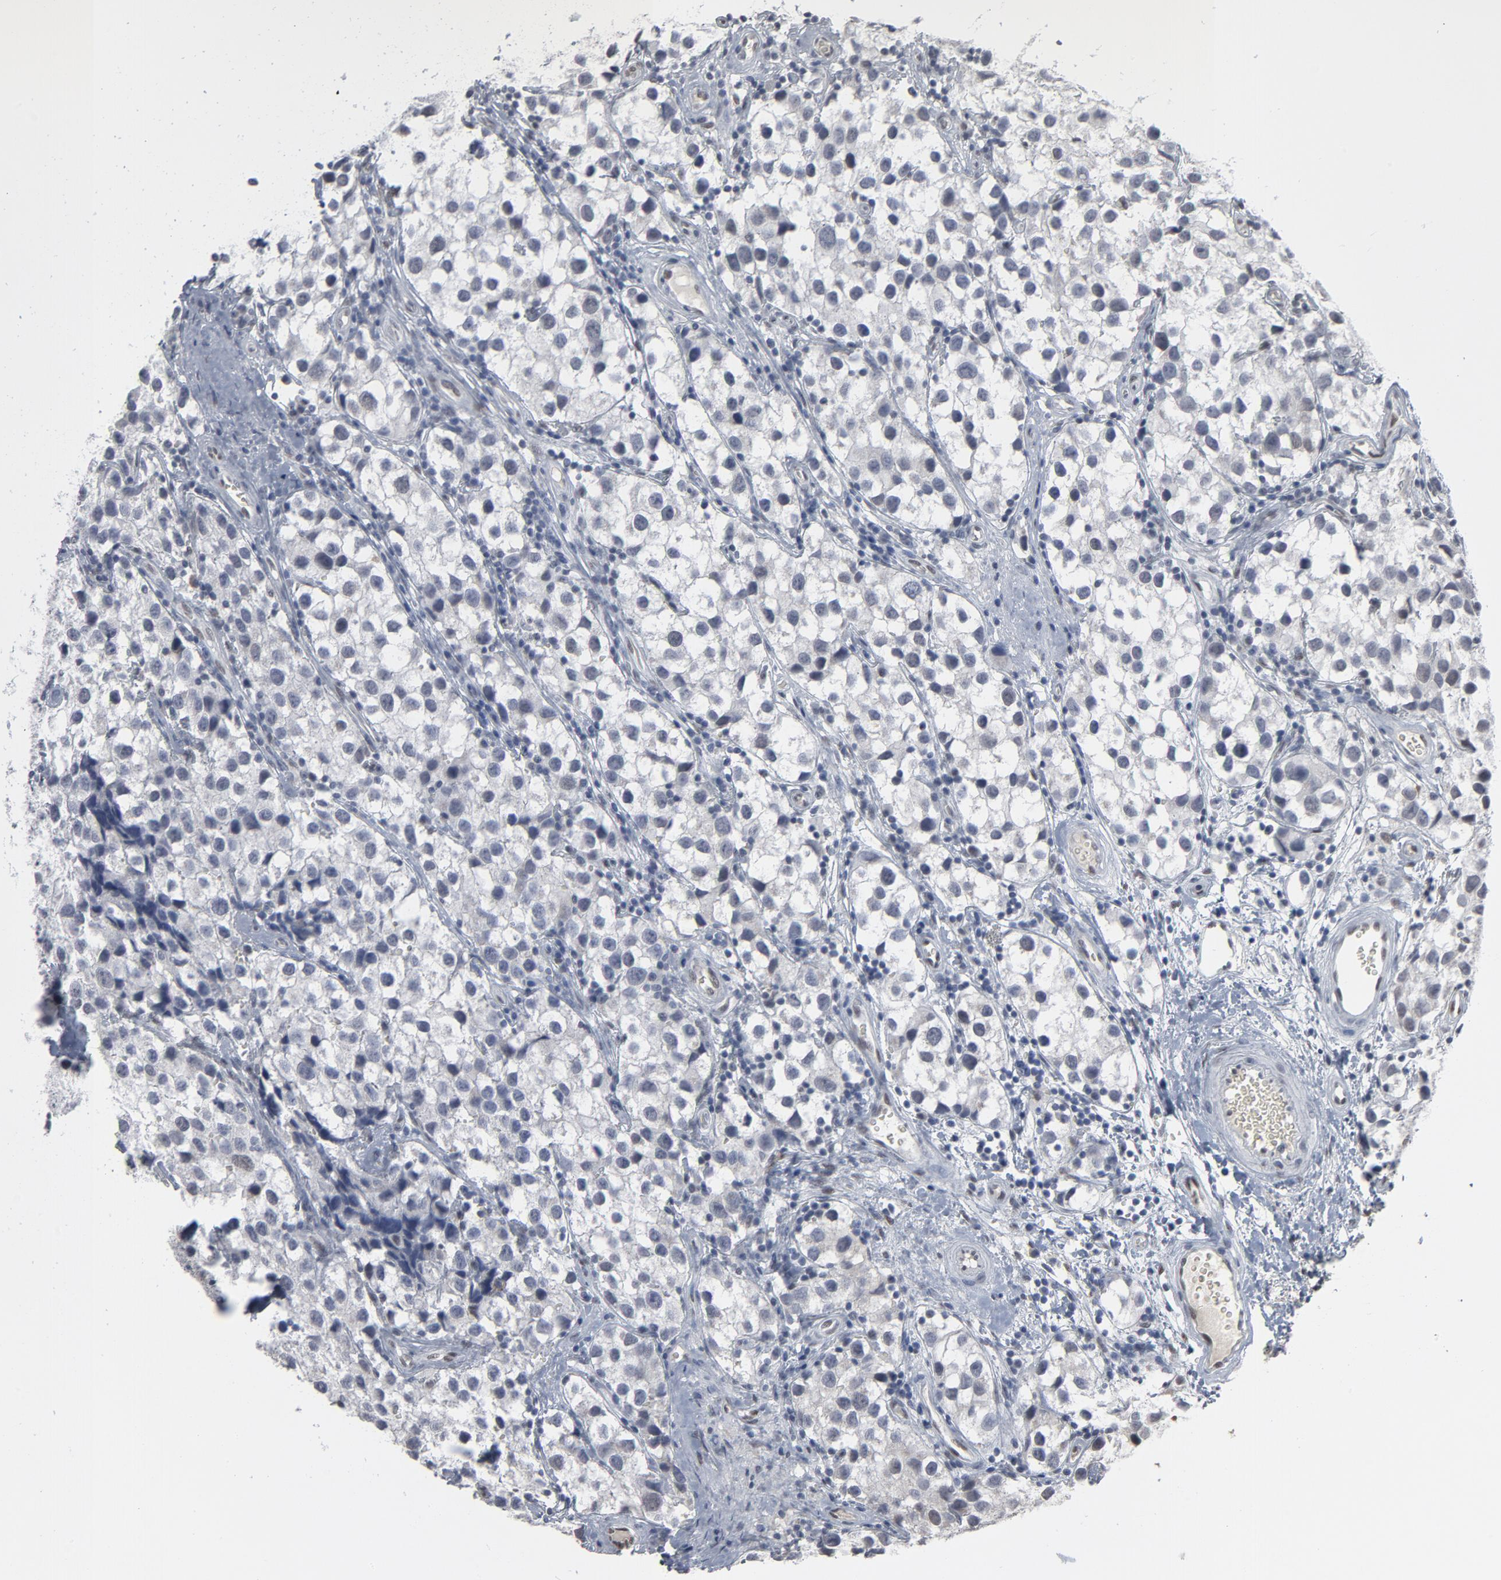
{"staining": {"intensity": "negative", "quantity": "none", "location": "none"}, "tissue": "testis cancer", "cell_type": "Tumor cells", "image_type": "cancer", "snomed": [{"axis": "morphology", "description": "Seminoma, NOS"}, {"axis": "topography", "description": "Testis"}], "caption": "An image of testis seminoma stained for a protein displays no brown staining in tumor cells.", "gene": "ATF7", "patient": {"sex": "male", "age": 39}}